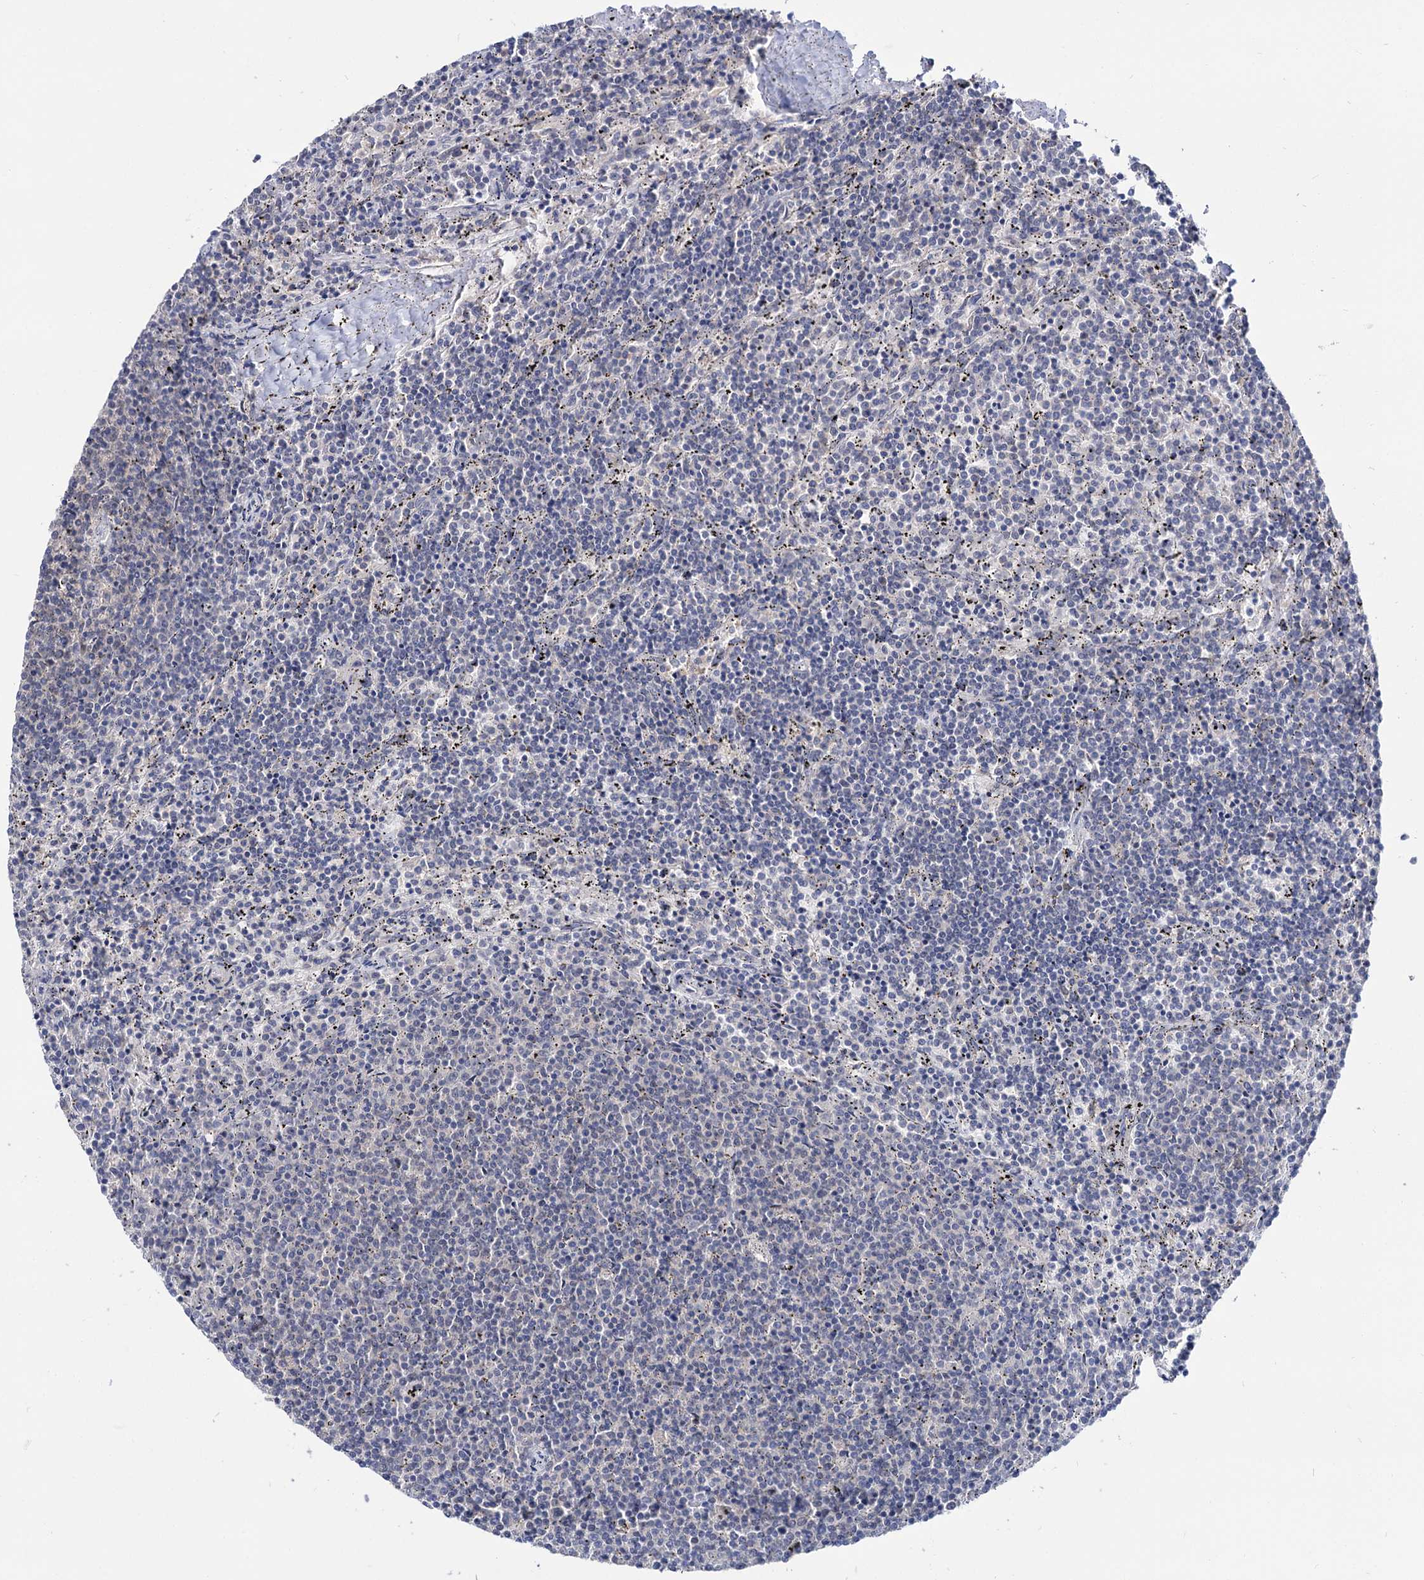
{"staining": {"intensity": "negative", "quantity": "none", "location": "none"}, "tissue": "lymphoma", "cell_type": "Tumor cells", "image_type": "cancer", "snomed": [{"axis": "morphology", "description": "Malignant lymphoma, non-Hodgkin's type, Low grade"}, {"axis": "topography", "description": "Spleen"}], "caption": "Lymphoma was stained to show a protein in brown. There is no significant staining in tumor cells.", "gene": "NEK10", "patient": {"sex": "female", "age": 50}}